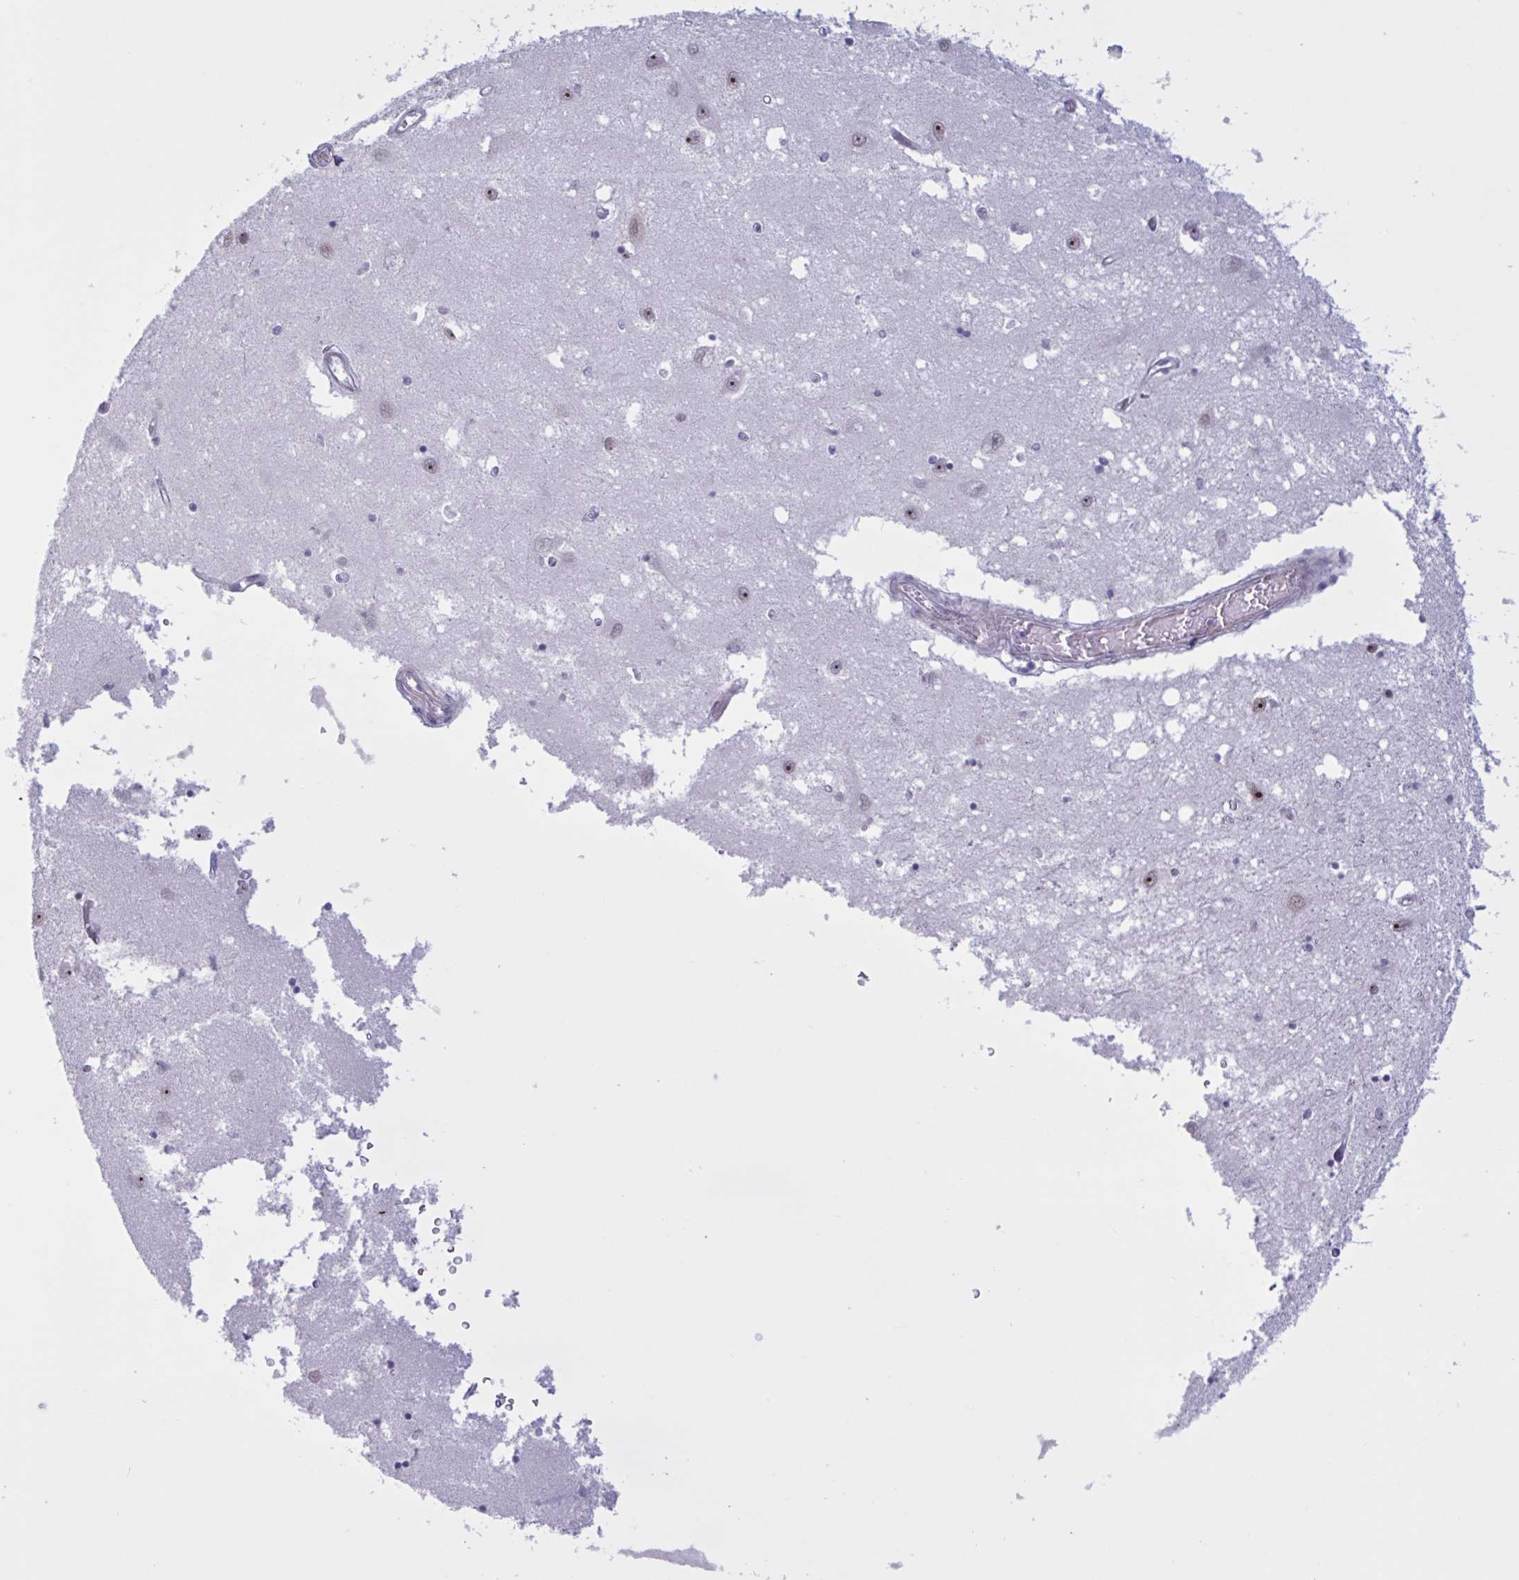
{"staining": {"intensity": "weak", "quantity": "25%-75%", "location": "nuclear"}, "tissue": "caudate", "cell_type": "Glial cells", "image_type": "normal", "snomed": [{"axis": "morphology", "description": "Normal tissue, NOS"}, {"axis": "topography", "description": "Lateral ventricle wall"}], "caption": "Immunohistochemistry (IHC) of unremarkable human caudate reveals low levels of weak nuclear positivity in approximately 25%-75% of glial cells.", "gene": "PRMT6", "patient": {"sex": "male", "age": 70}}